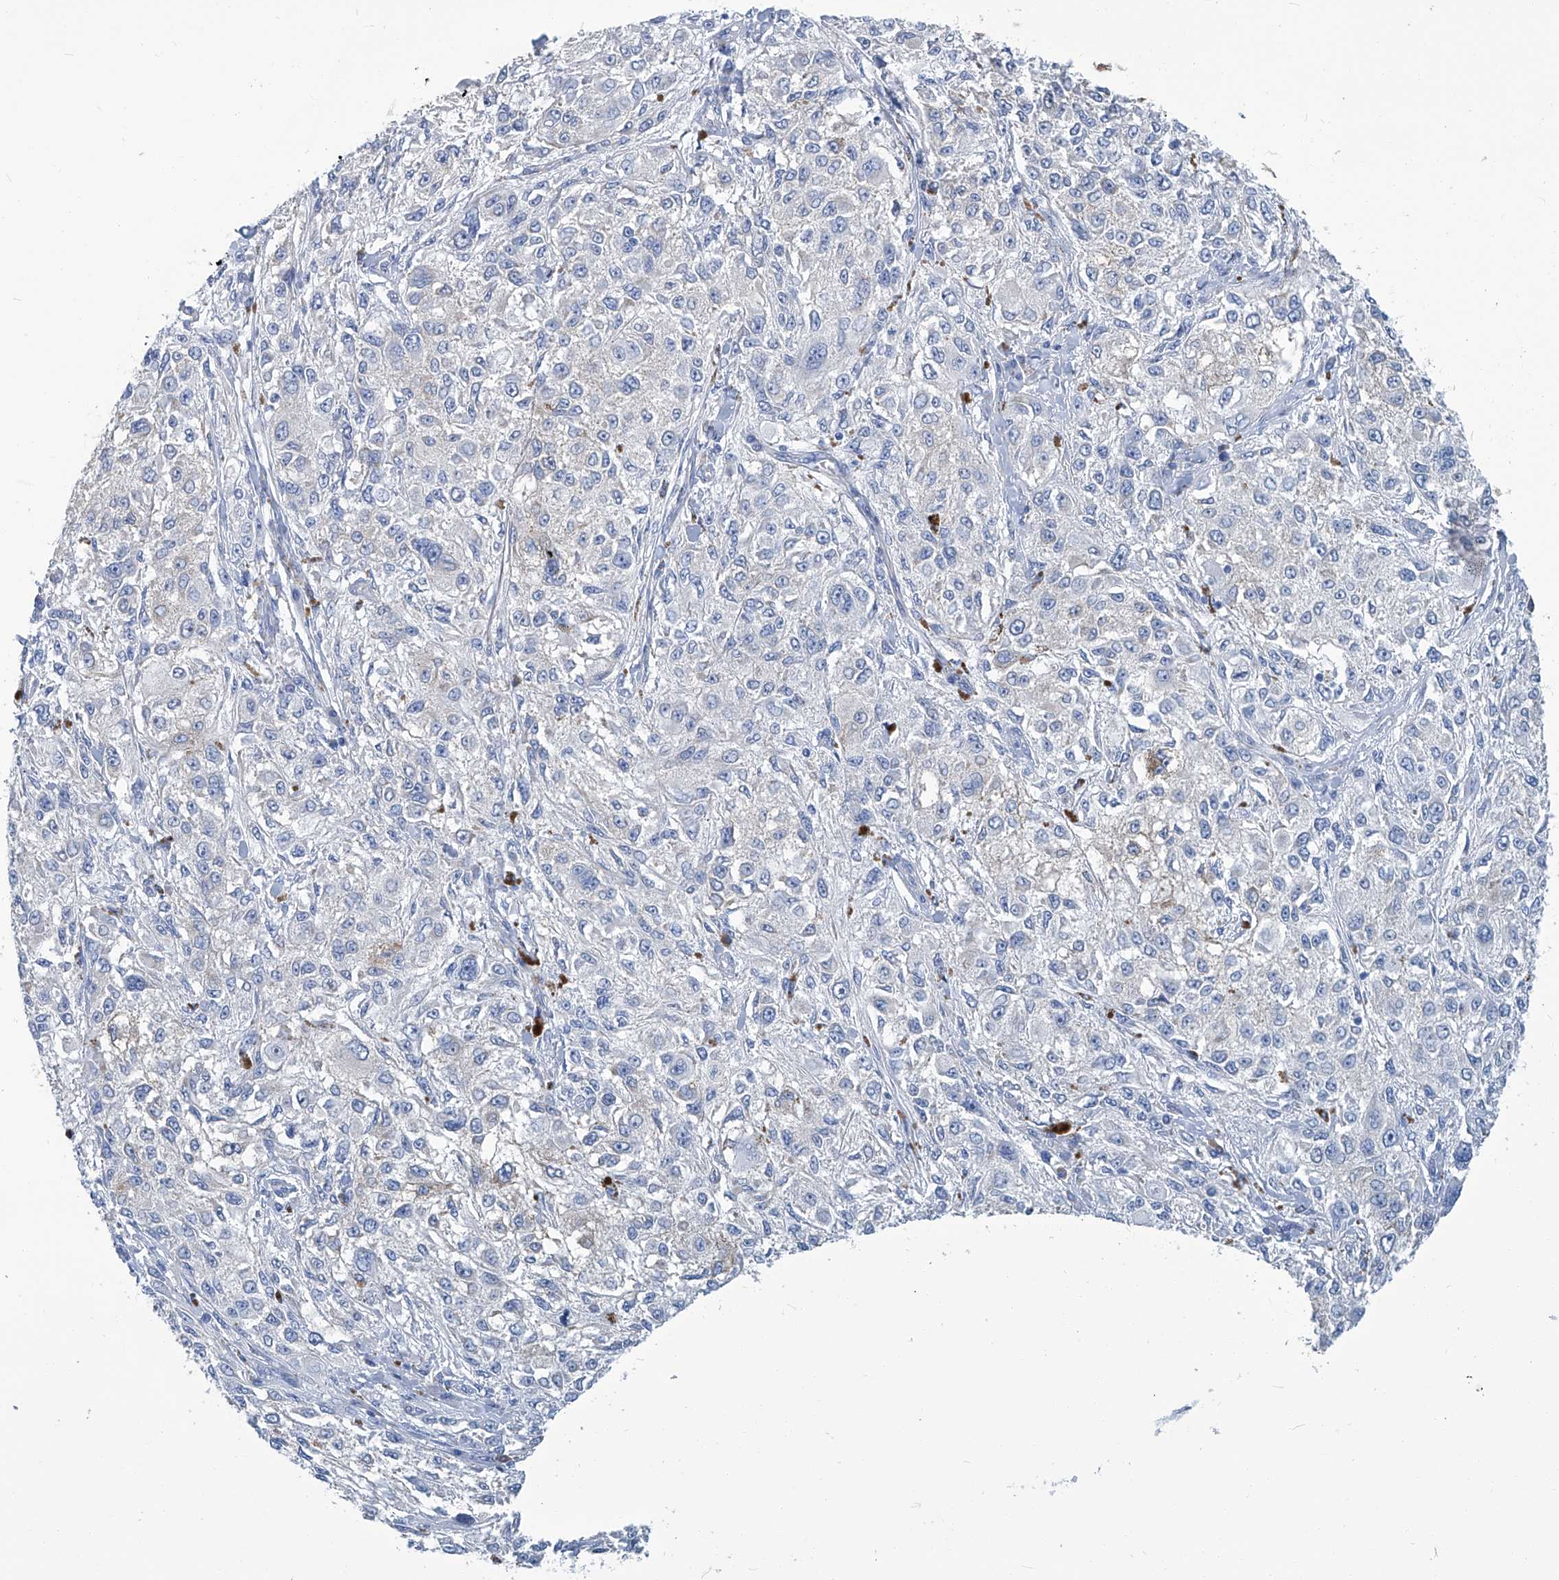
{"staining": {"intensity": "negative", "quantity": "none", "location": "none"}, "tissue": "melanoma", "cell_type": "Tumor cells", "image_type": "cancer", "snomed": [{"axis": "morphology", "description": "Necrosis, NOS"}, {"axis": "morphology", "description": "Malignant melanoma, NOS"}, {"axis": "topography", "description": "Skin"}], "caption": "An image of melanoma stained for a protein reveals no brown staining in tumor cells. Brightfield microscopy of IHC stained with DAB (3,3'-diaminobenzidine) (brown) and hematoxylin (blue), captured at high magnification.", "gene": "PFKL", "patient": {"sex": "female", "age": 87}}